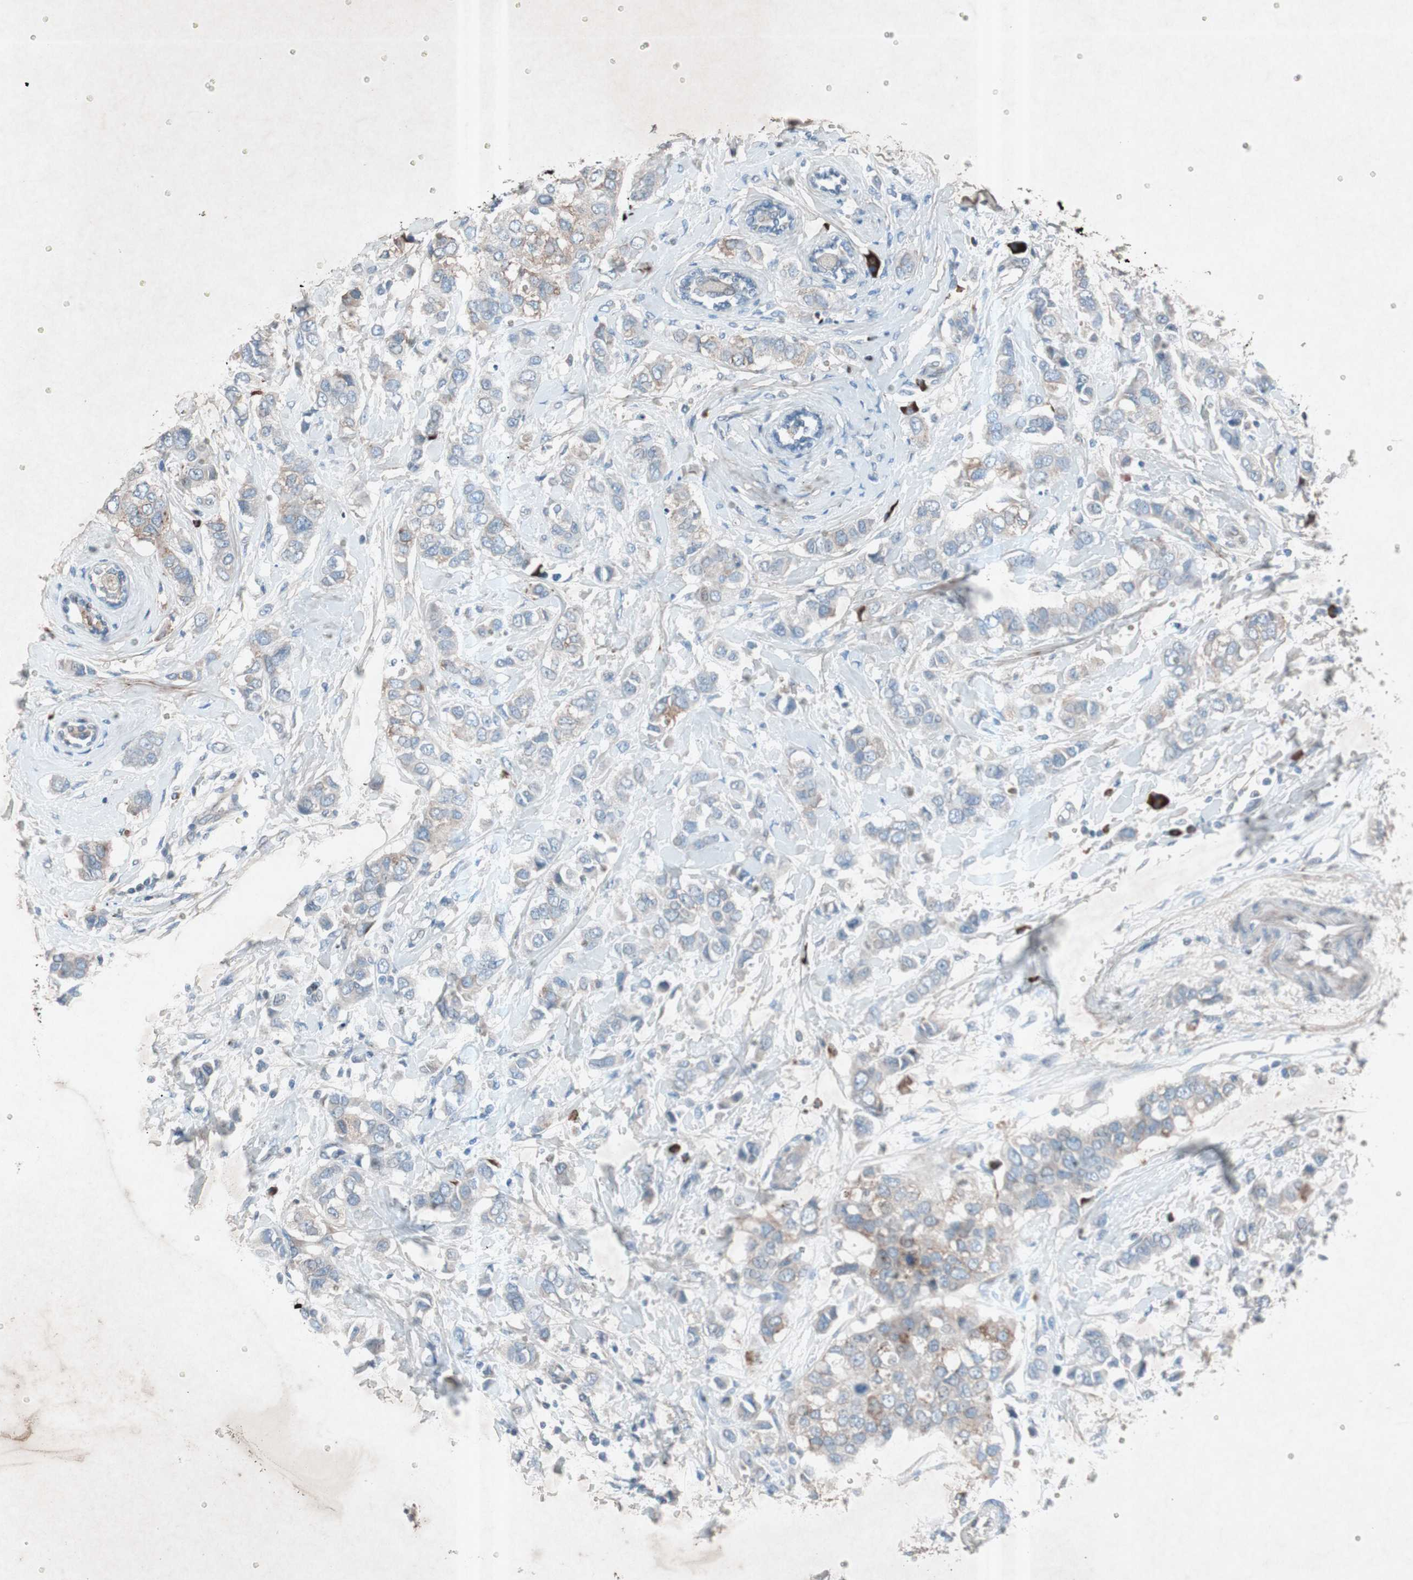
{"staining": {"intensity": "weak", "quantity": "25%-75%", "location": "cytoplasmic/membranous"}, "tissue": "breast cancer", "cell_type": "Tumor cells", "image_type": "cancer", "snomed": [{"axis": "morphology", "description": "Duct carcinoma"}, {"axis": "topography", "description": "Breast"}], "caption": "Weak cytoplasmic/membranous protein staining is identified in about 25%-75% of tumor cells in breast cancer.", "gene": "GRB7", "patient": {"sex": "female", "age": 50}}